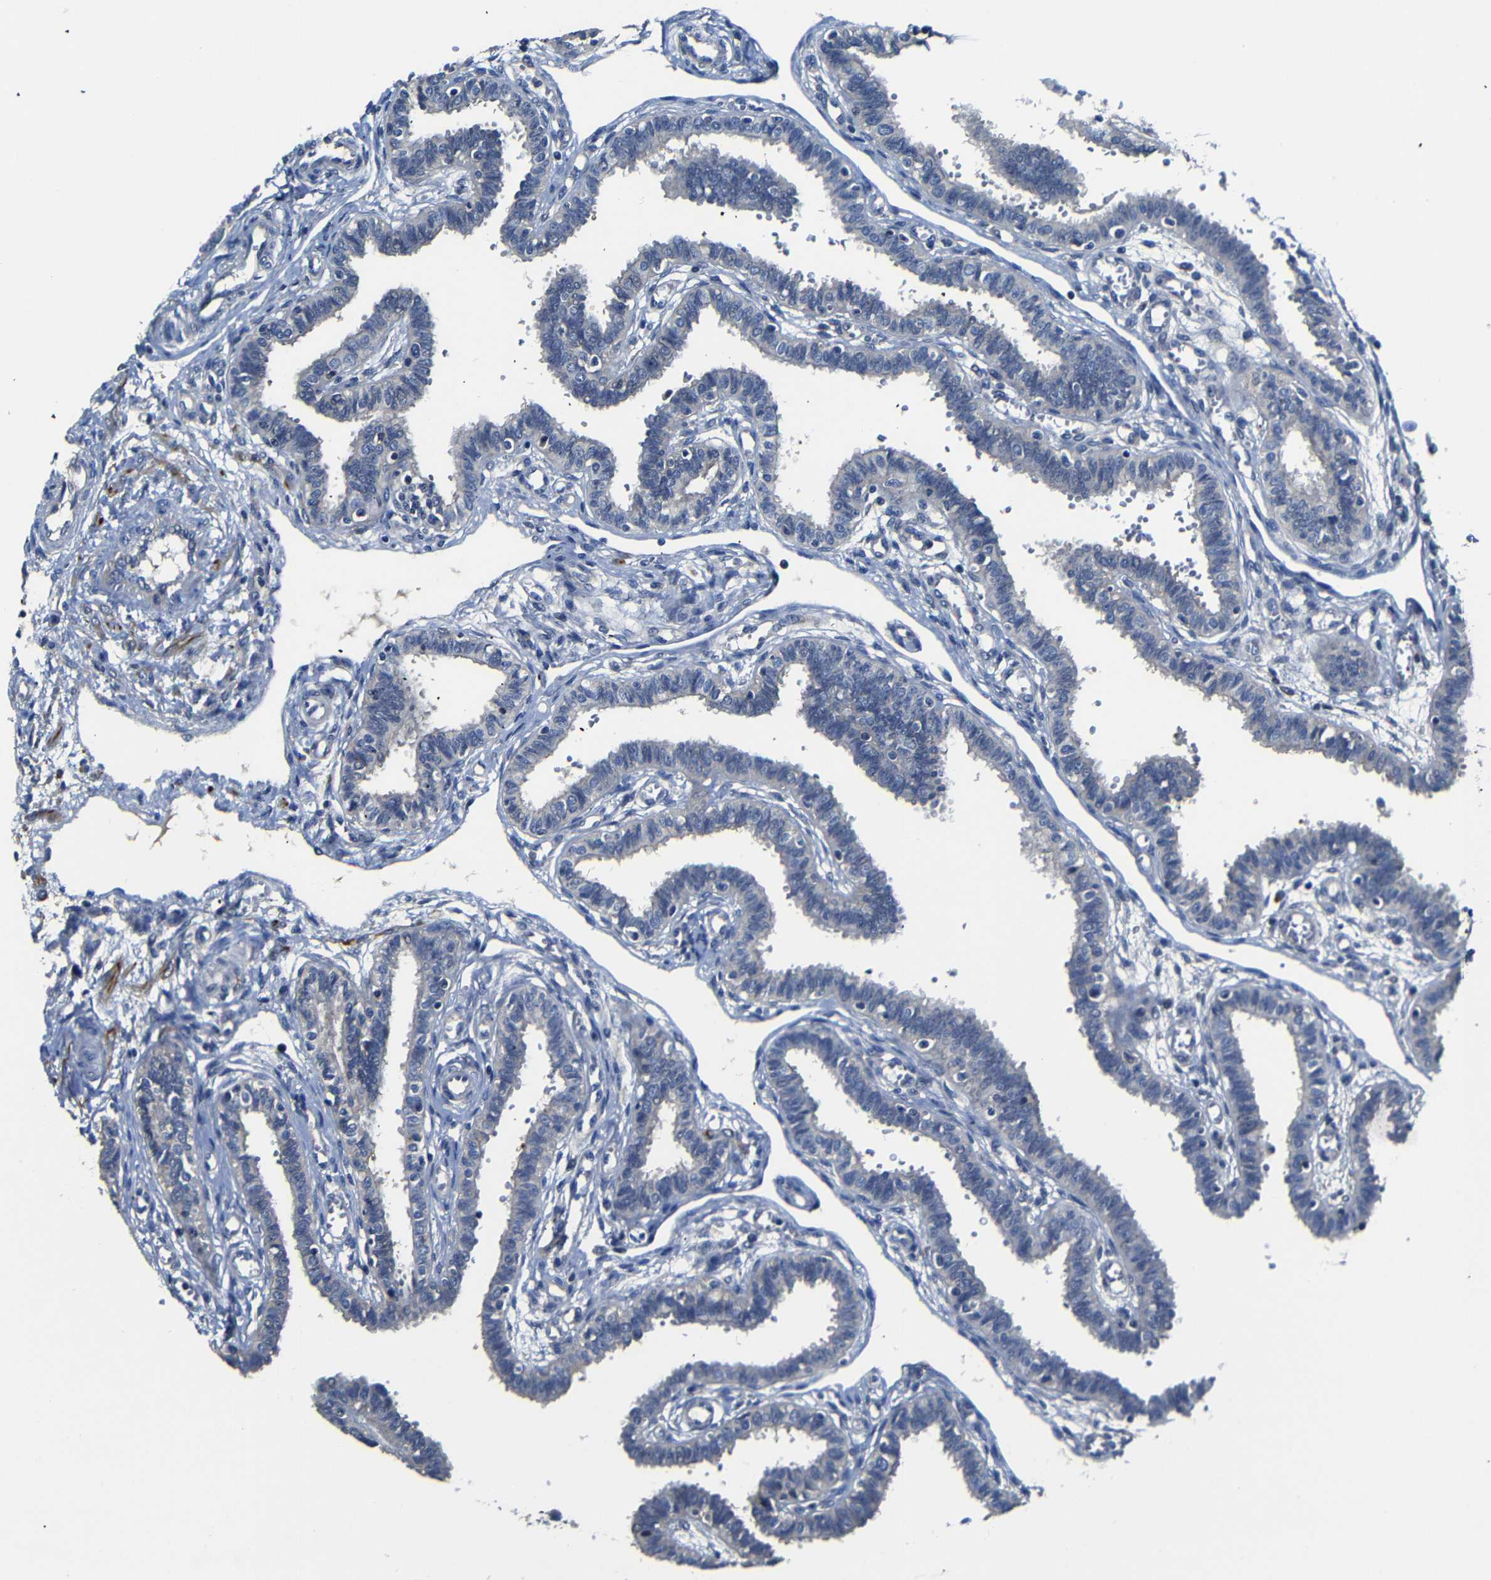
{"staining": {"intensity": "weak", "quantity": "<25%", "location": "cytoplasmic/membranous"}, "tissue": "fallopian tube", "cell_type": "Glandular cells", "image_type": "normal", "snomed": [{"axis": "morphology", "description": "Normal tissue, NOS"}, {"axis": "topography", "description": "Fallopian tube"}], "caption": "There is no significant staining in glandular cells of fallopian tube. The staining is performed using DAB (3,3'-diaminobenzidine) brown chromogen with nuclei counter-stained in using hematoxylin.", "gene": "AFDN", "patient": {"sex": "female", "age": 32}}